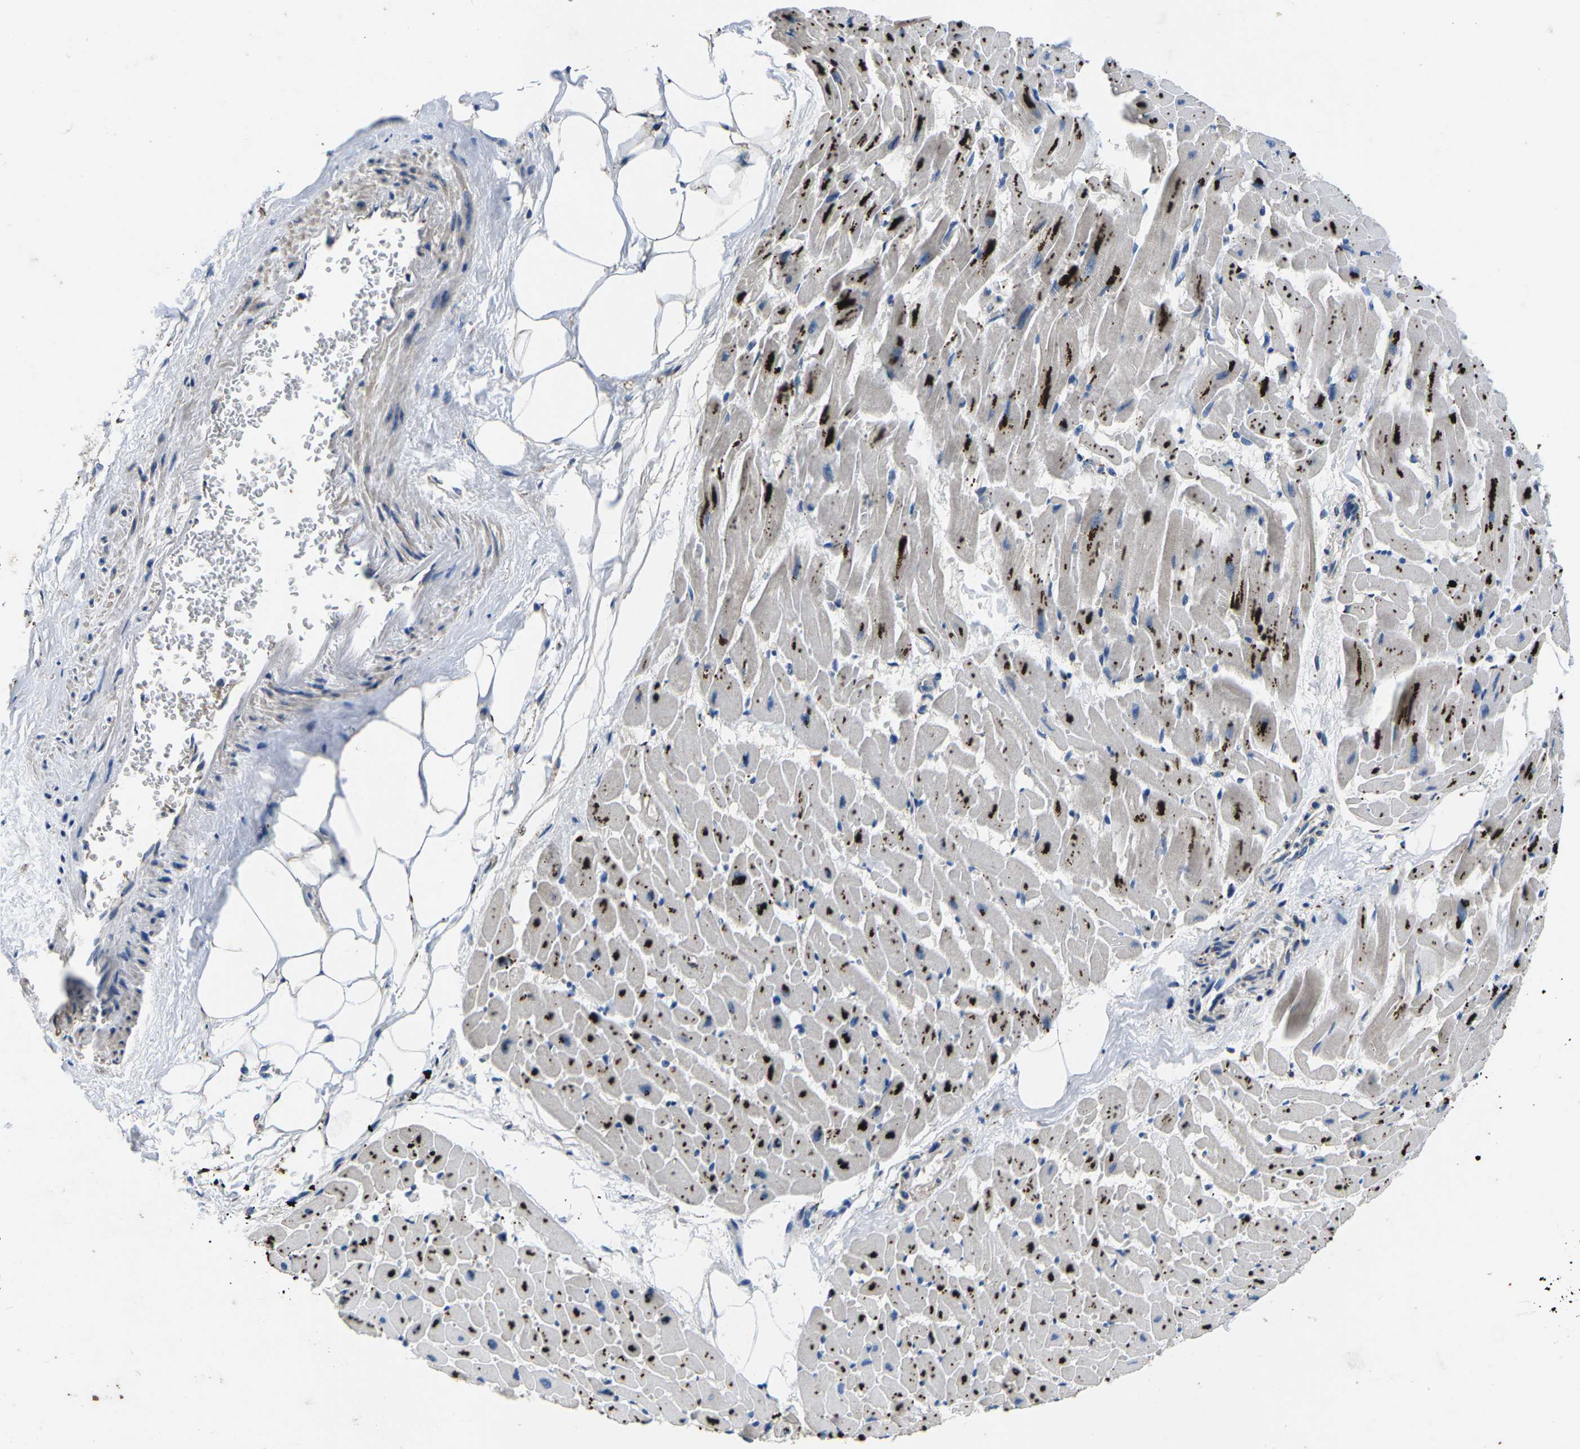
{"staining": {"intensity": "moderate", "quantity": ">75%", "location": "cytoplasmic/membranous"}, "tissue": "heart muscle", "cell_type": "Cardiomyocytes", "image_type": "normal", "snomed": [{"axis": "morphology", "description": "Normal tissue, NOS"}, {"axis": "topography", "description": "Heart"}], "caption": "About >75% of cardiomyocytes in benign heart muscle demonstrate moderate cytoplasmic/membranous protein staining as visualized by brown immunohistochemical staining.", "gene": "PDCD6IP", "patient": {"sex": "female", "age": 19}}